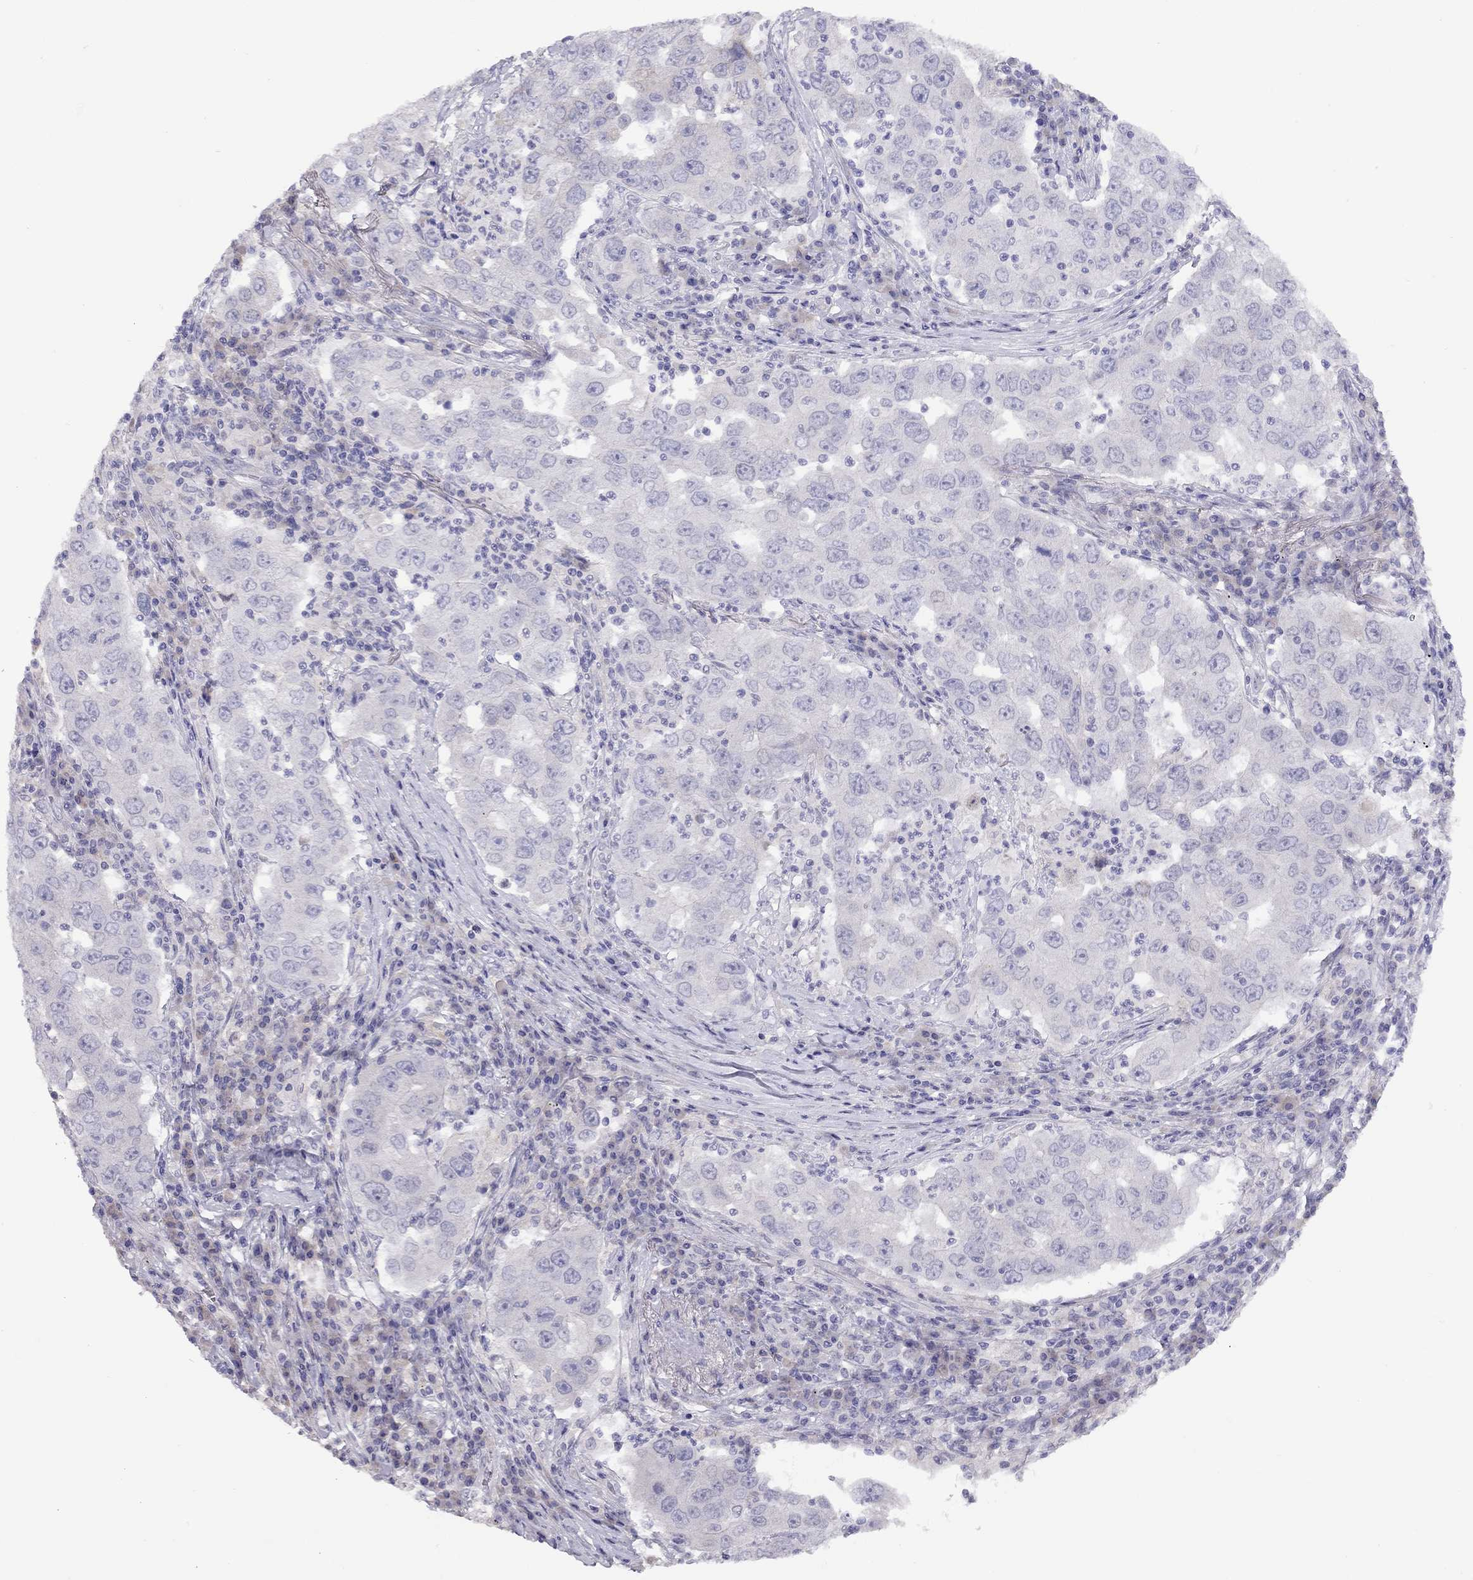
{"staining": {"intensity": "negative", "quantity": "none", "location": "none"}, "tissue": "lung cancer", "cell_type": "Tumor cells", "image_type": "cancer", "snomed": [{"axis": "morphology", "description": "Adenocarcinoma, NOS"}, {"axis": "topography", "description": "Lung"}], "caption": "This is an immunohistochemistry photomicrograph of human lung cancer (adenocarcinoma). There is no positivity in tumor cells.", "gene": "CPNE4", "patient": {"sex": "male", "age": 73}}